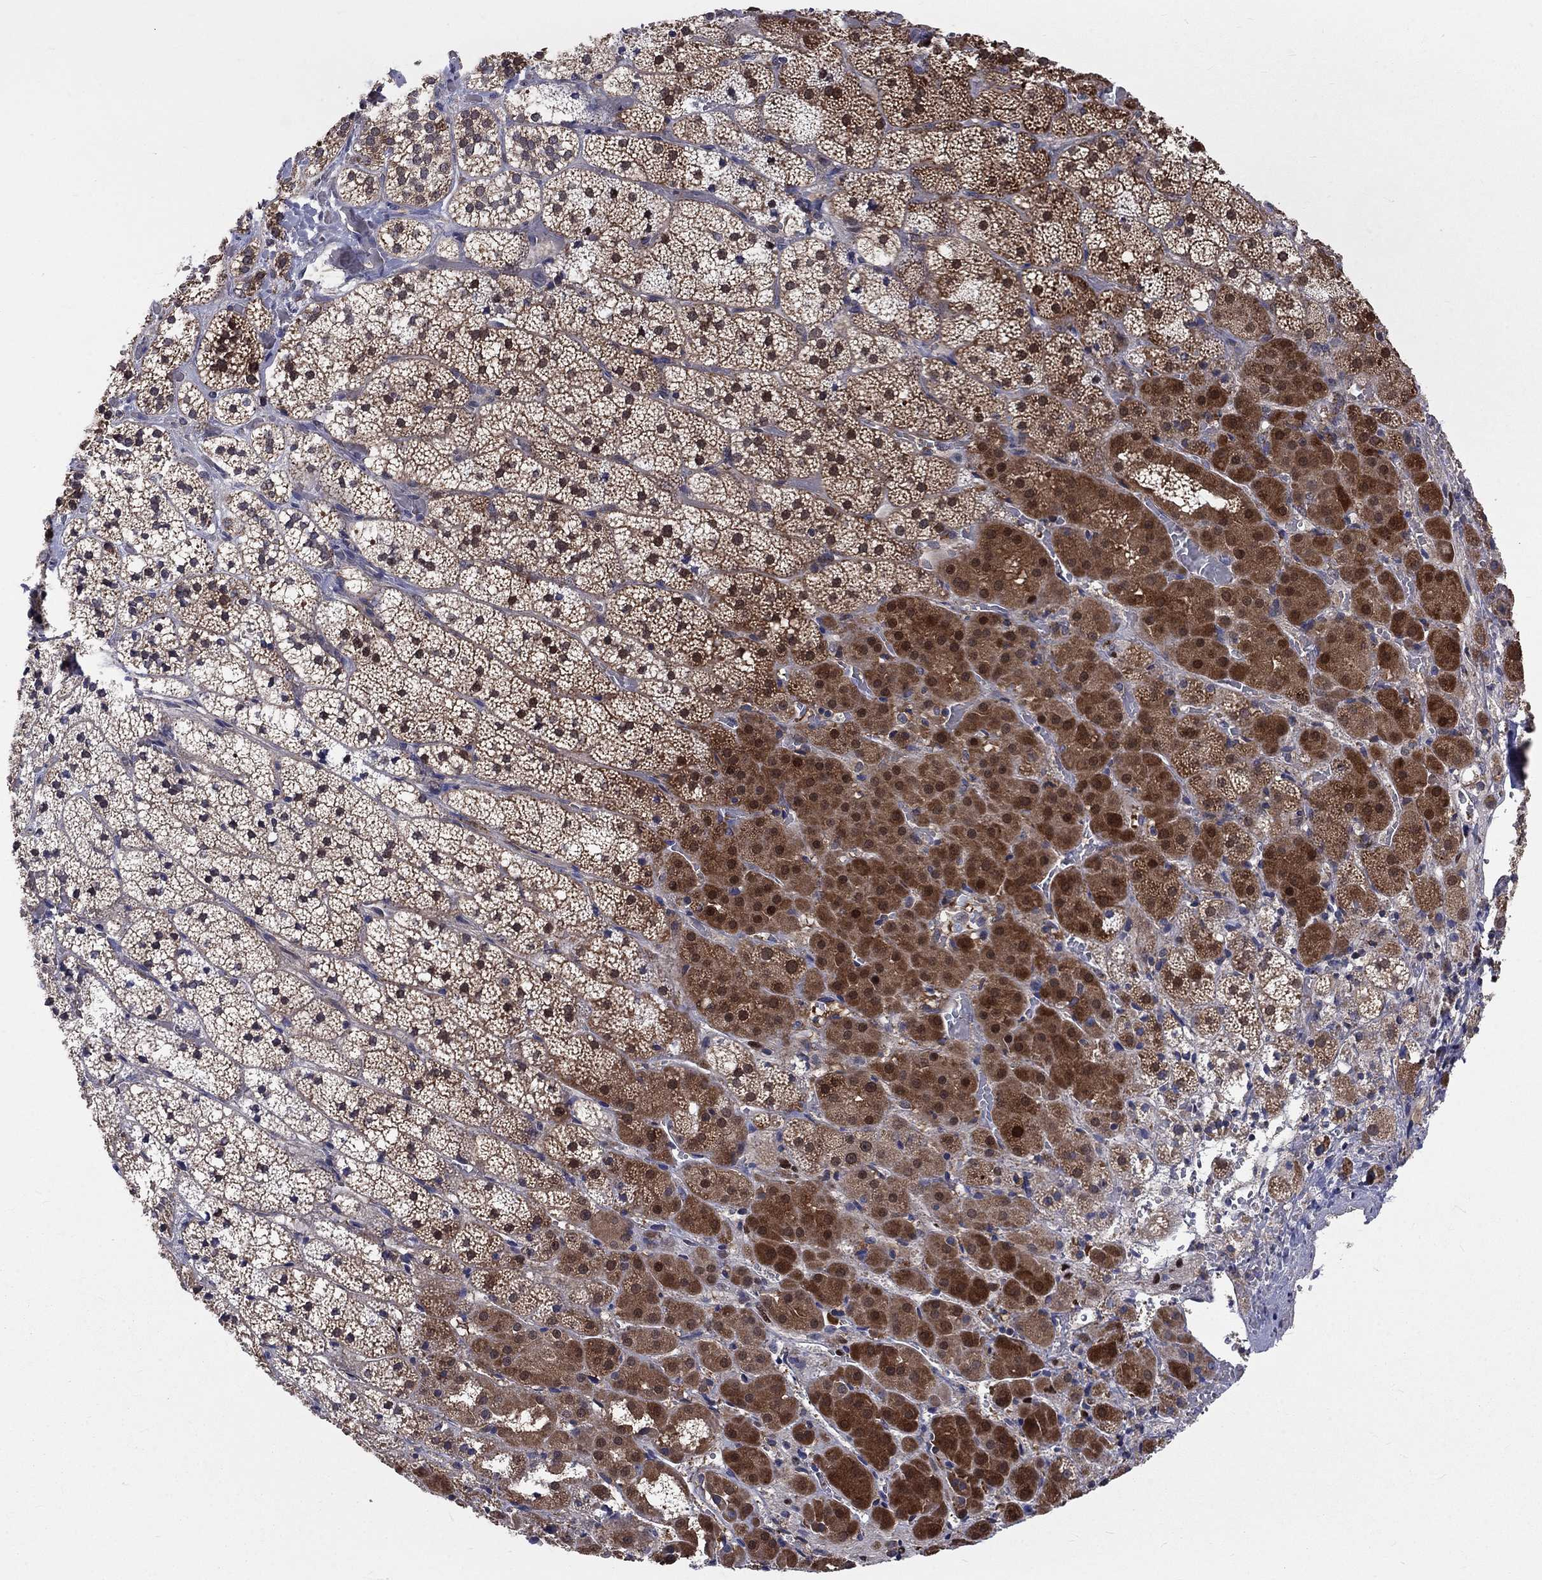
{"staining": {"intensity": "moderate", "quantity": "25%-75%", "location": "cytoplasmic/membranous,nuclear"}, "tissue": "adrenal gland", "cell_type": "Glandular cells", "image_type": "normal", "snomed": [{"axis": "morphology", "description": "Normal tissue, NOS"}, {"axis": "topography", "description": "Adrenal gland"}], "caption": "Benign adrenal gland shows moderate cytoplasmic/membranous,nuclear expression in approximately 25%-75% of glandular cells (DAB (3,3'-diaminobenzidine) IHC with brightfield microscopy, high magnification)..", "gene": "NME7", "patient": {"sex": "male", "age": 53}}